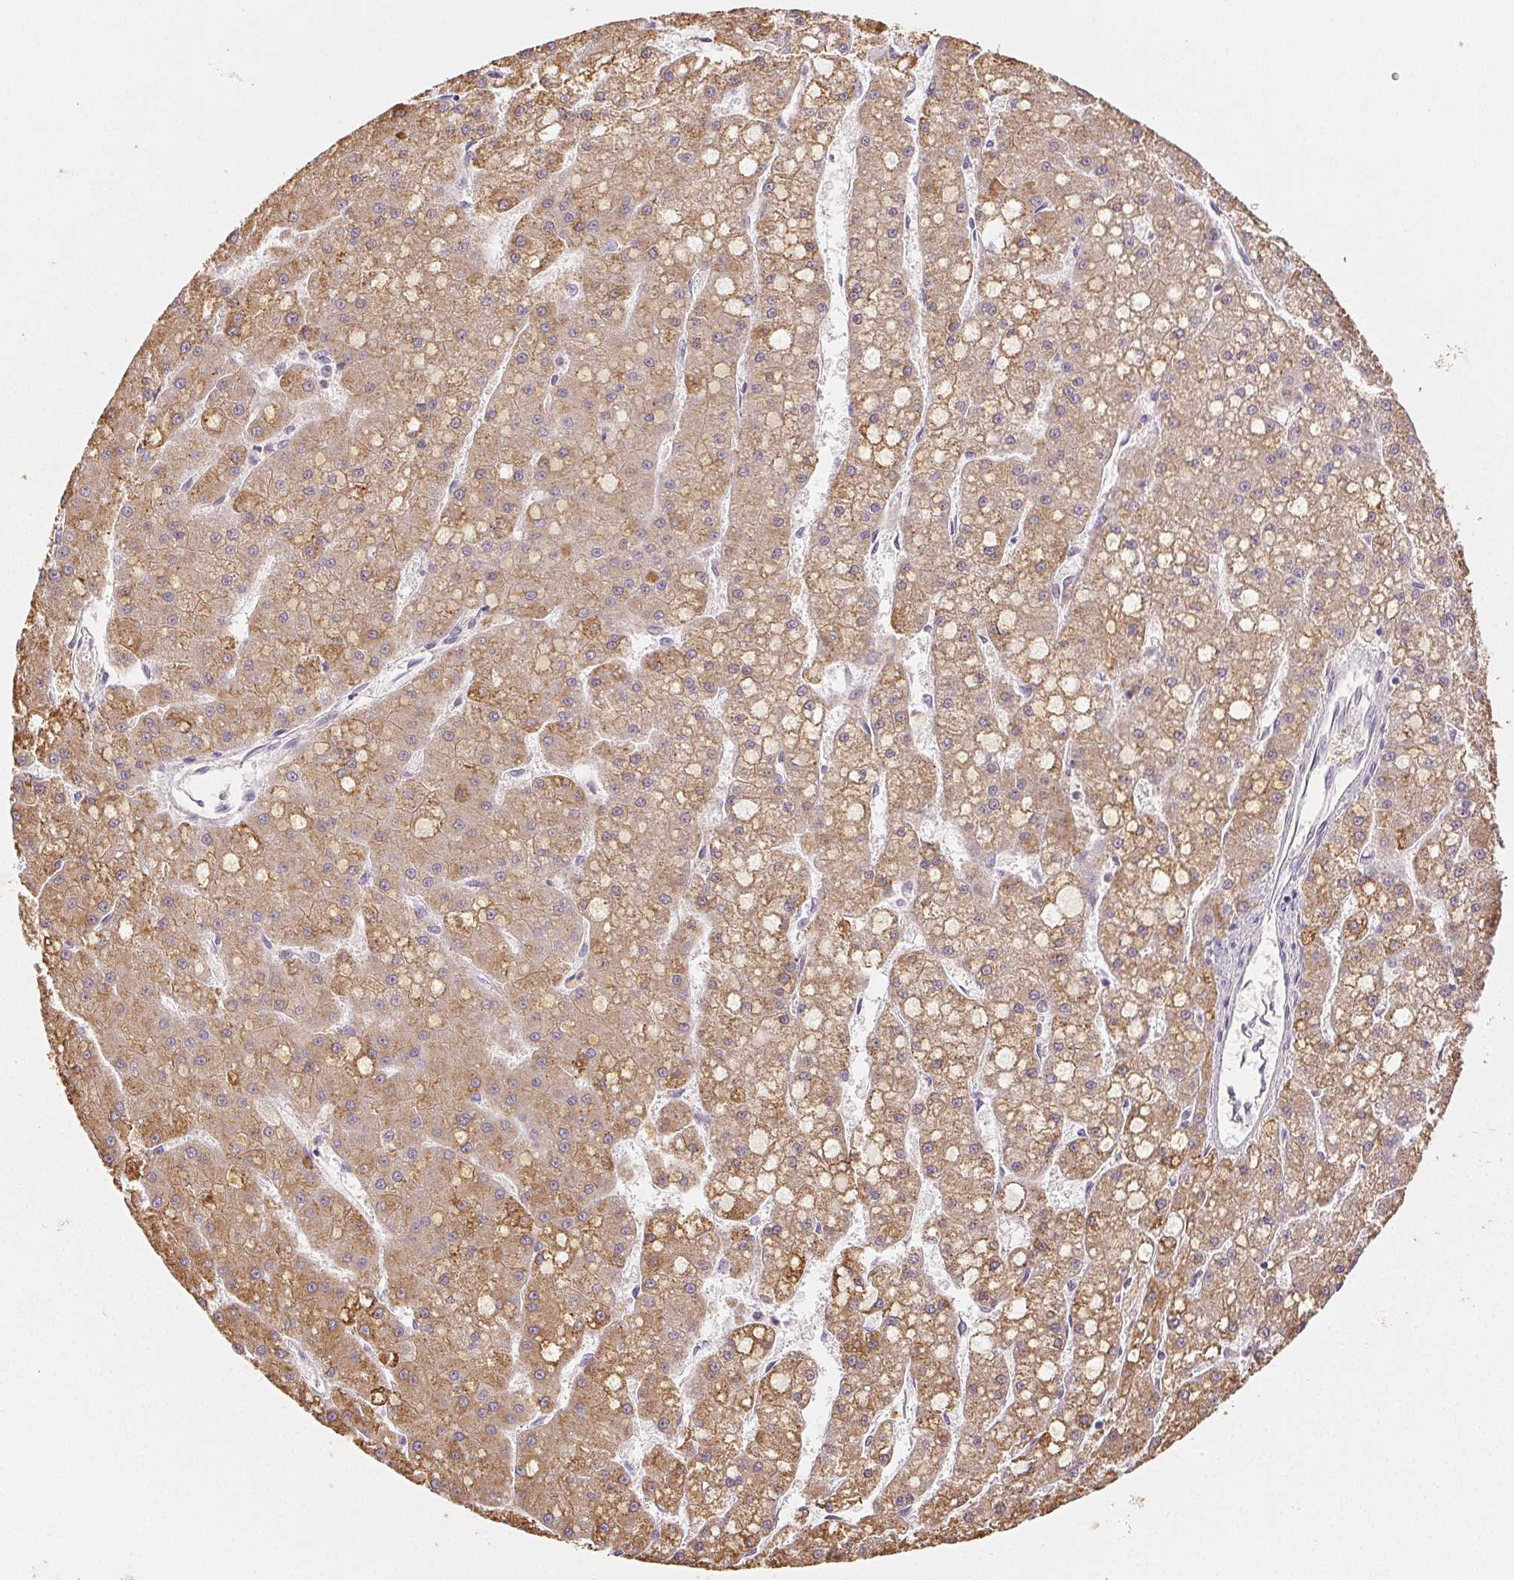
{"staining": {"intensity": "moderate", "quantity": ">75%", "location": "cytoplasmic/membranous"}, "tissue": "liver cancer", "cell_type": "Tumor cells", "image_type": "cancer", "snomed": [{"axis": "morphology", "description": "Carcinoma, Hepatocellular, NOS"}, {"axis": "topography", "description": "Liver"}], "caption": "About >75% of tumor cells in liver cancer (hepatocellular carcinoma) reveal moderate cytoplasmic/membranous protein expression as visualized by brown immunohistochemical staining.", "gene": "ACVR1B", "patient": {"sex": "male", "age": 67}}